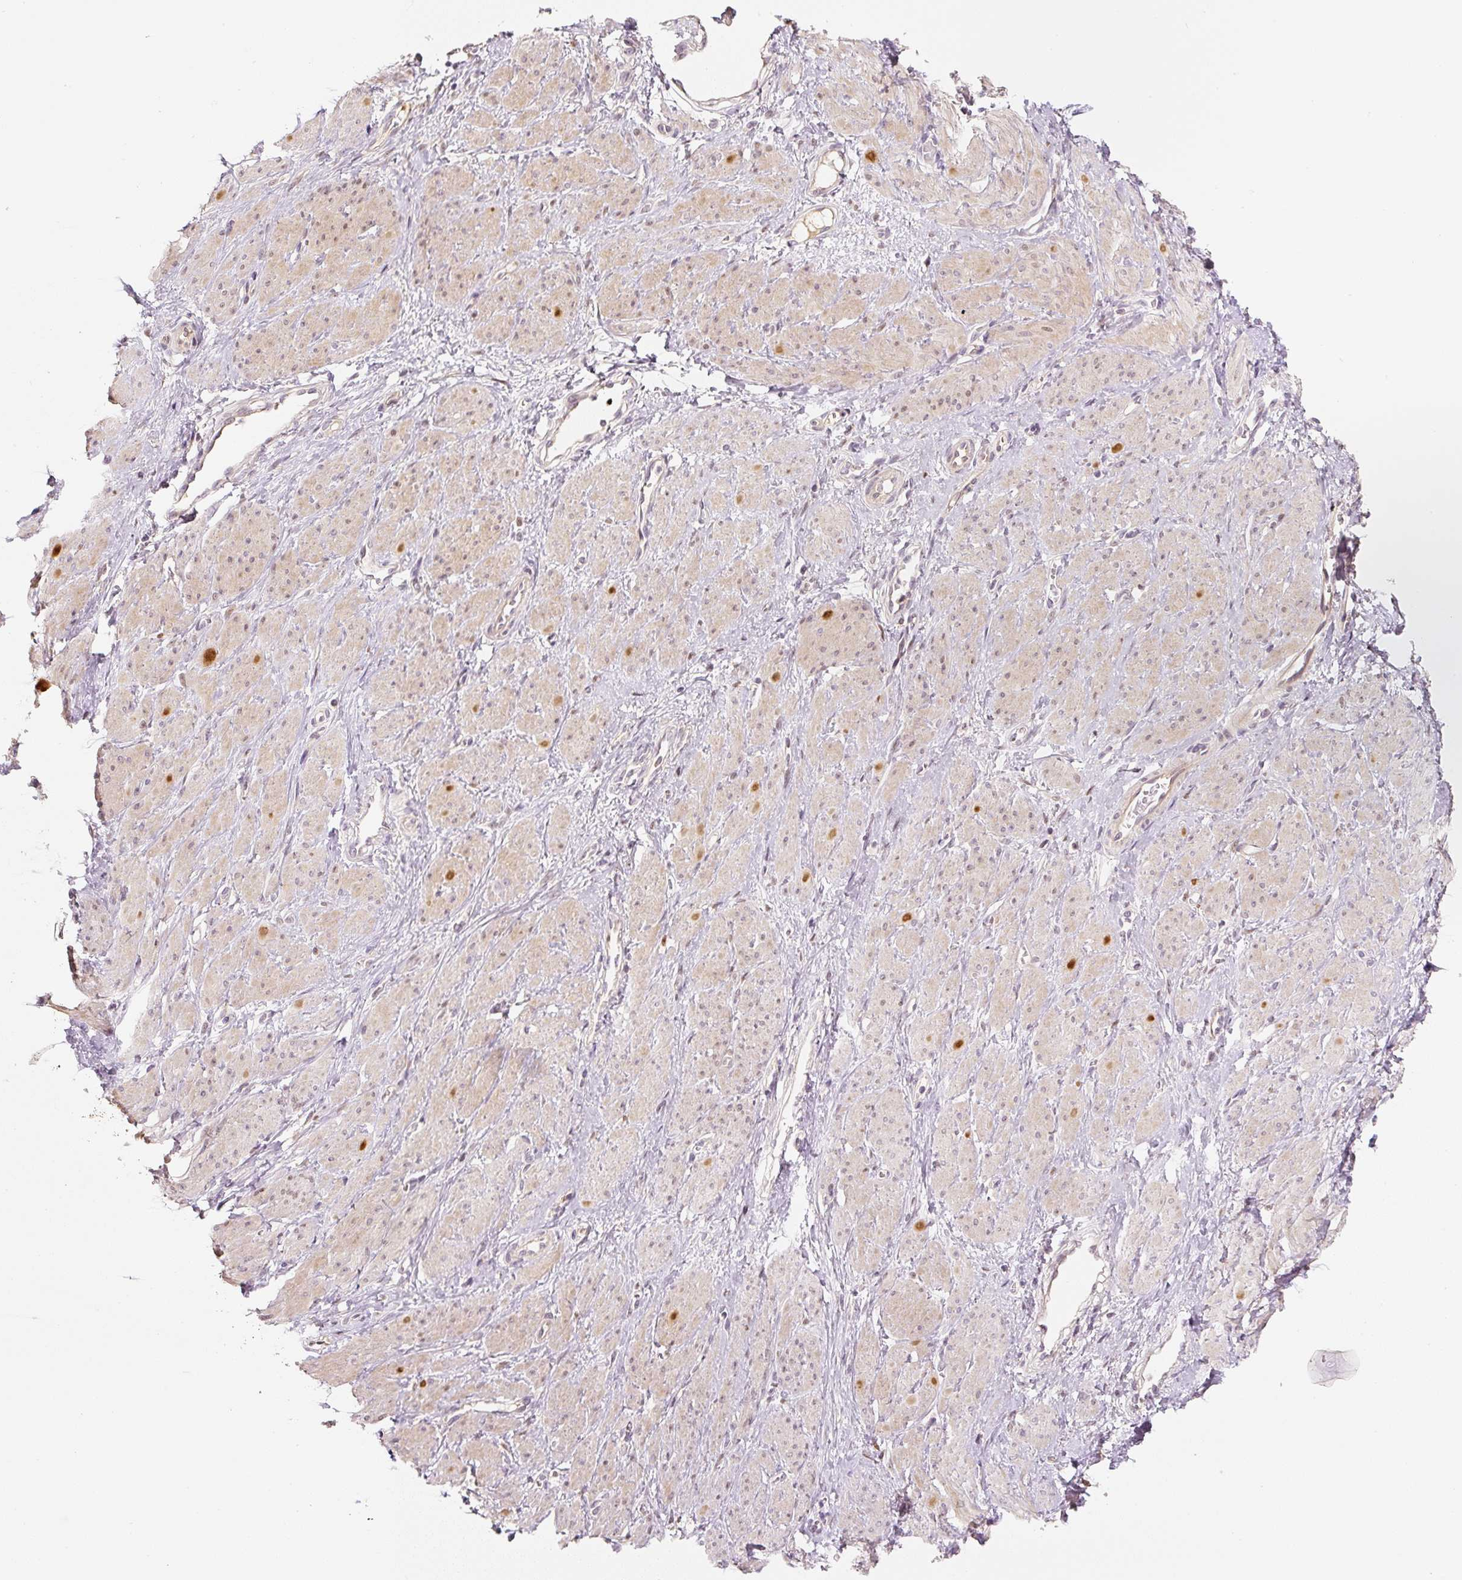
{"staining": {"intensity": "weak", "quantity": "25%-75%", "location": "cytoplasmic/membranous,nuclear"}, "tissue": "smooth muscle", "cell_type": "Smooth muscle cells", "image_type": "normal", "snomed": [{"axis": "morphology", "description": "Normal tissue, NOS"}, {"axis": "topography", "description": "Smooth muscle"}, {"axis": "topography", "description": "Uterus"}], "caption": "A photomicrograph showing weak cytoplasmic/membranous,nuclear staining in approximately 25%-75% of smooth muscle cells in normal smooth muscle, as visualized by brown immunohistochemical staining.", "gene": "PWWP3B", "patient": {"sex": "female", "age": 39}}